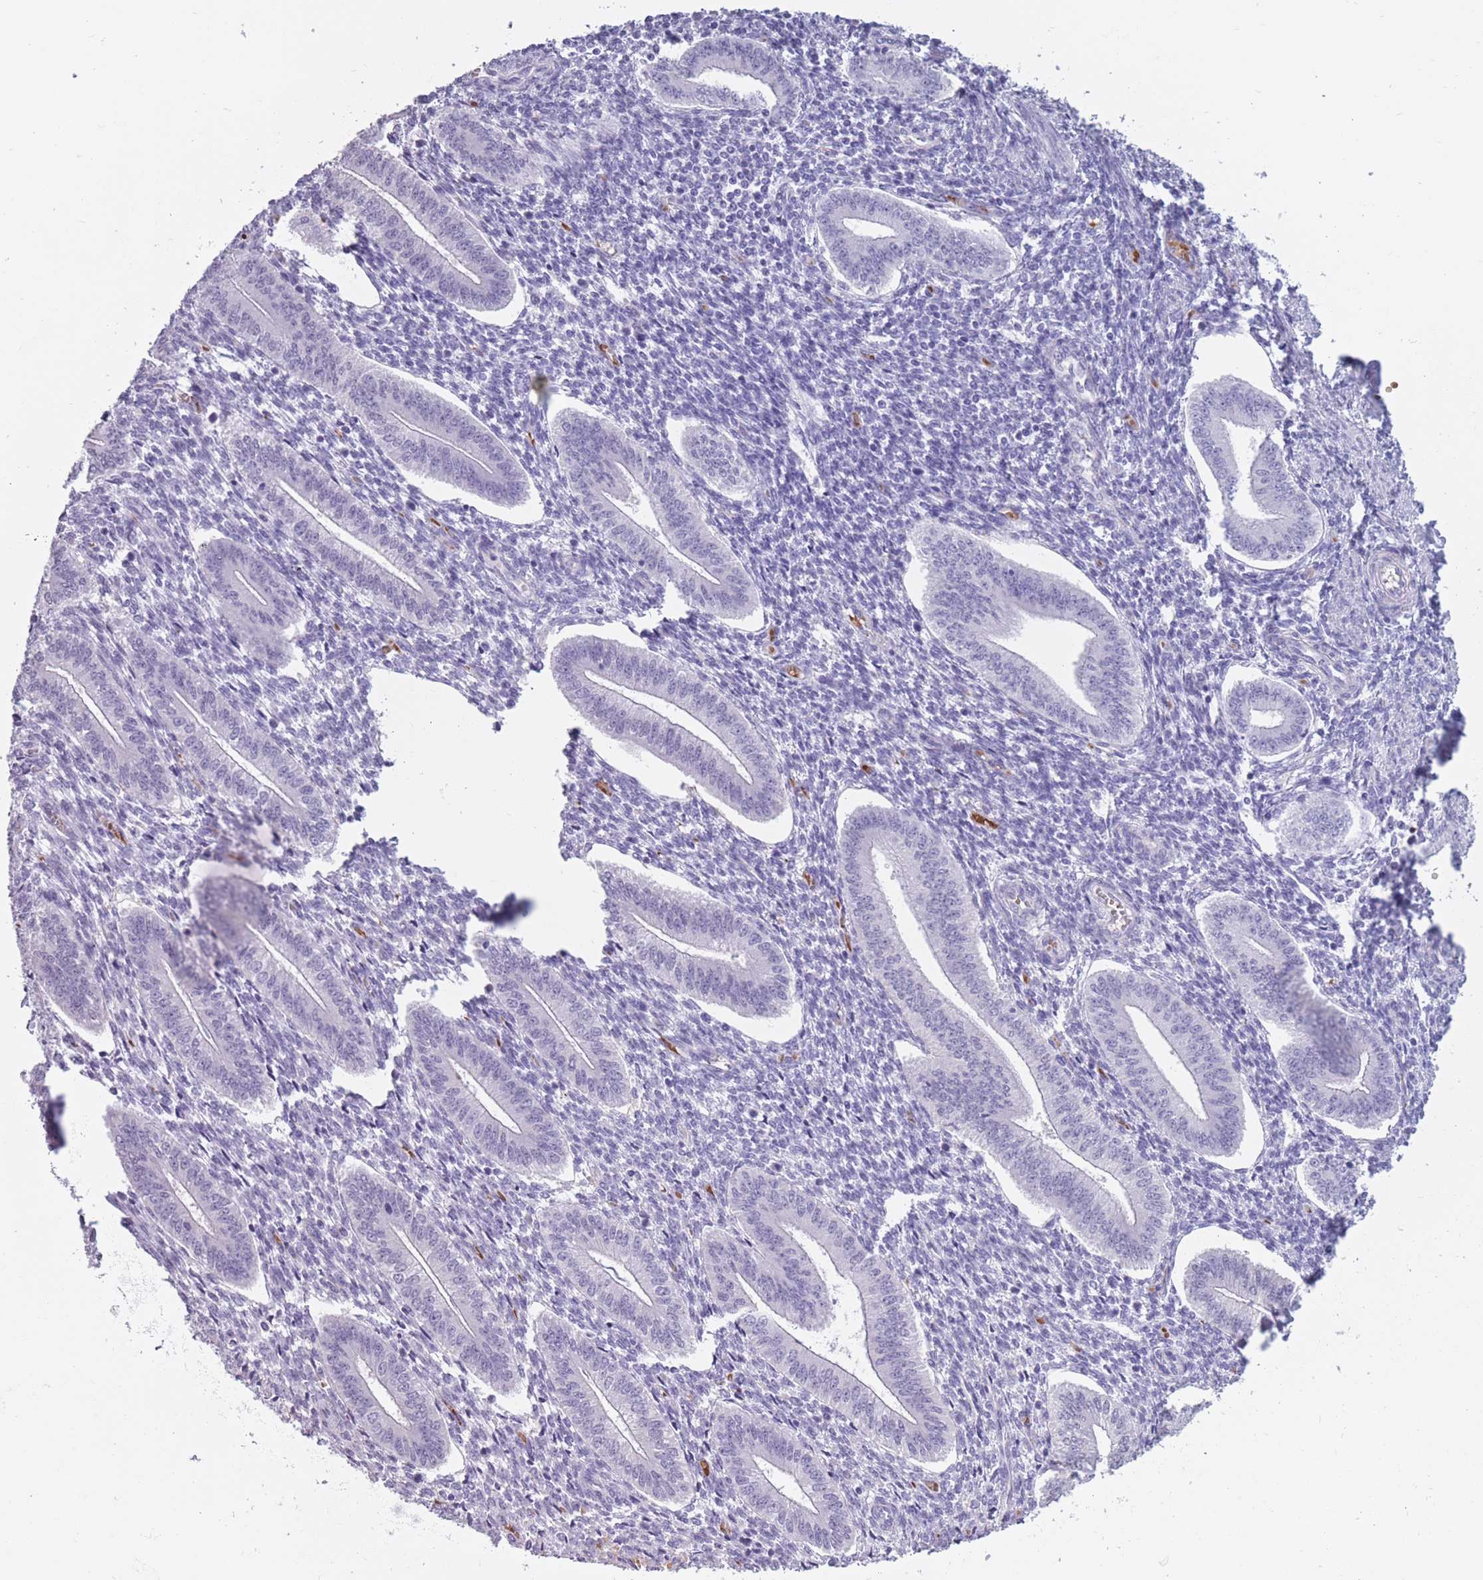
{"staining": {"intensity": "negative", "quantity": "none", "location": "none"}, "tissue": "endometrium", "cell_type": "Cells in endometrial stroma", "image_type": "normal", "snomed": [{"axis": "morphology", "description": "Normal tissue, NOS"}, {"axis": "topography", "description": "Endometrium"}], "caption": "This is a photomicrograph of IHC staining of normal endometrium, which shows no positivity in cells in endometrial stroma. (Brightfield microscopy of DAB (3,3'-diaminobenzidine) immunohistochemistry at high magnification).", "gene": "OR7C1", "patient": {"sex": "female", "age": 34}}